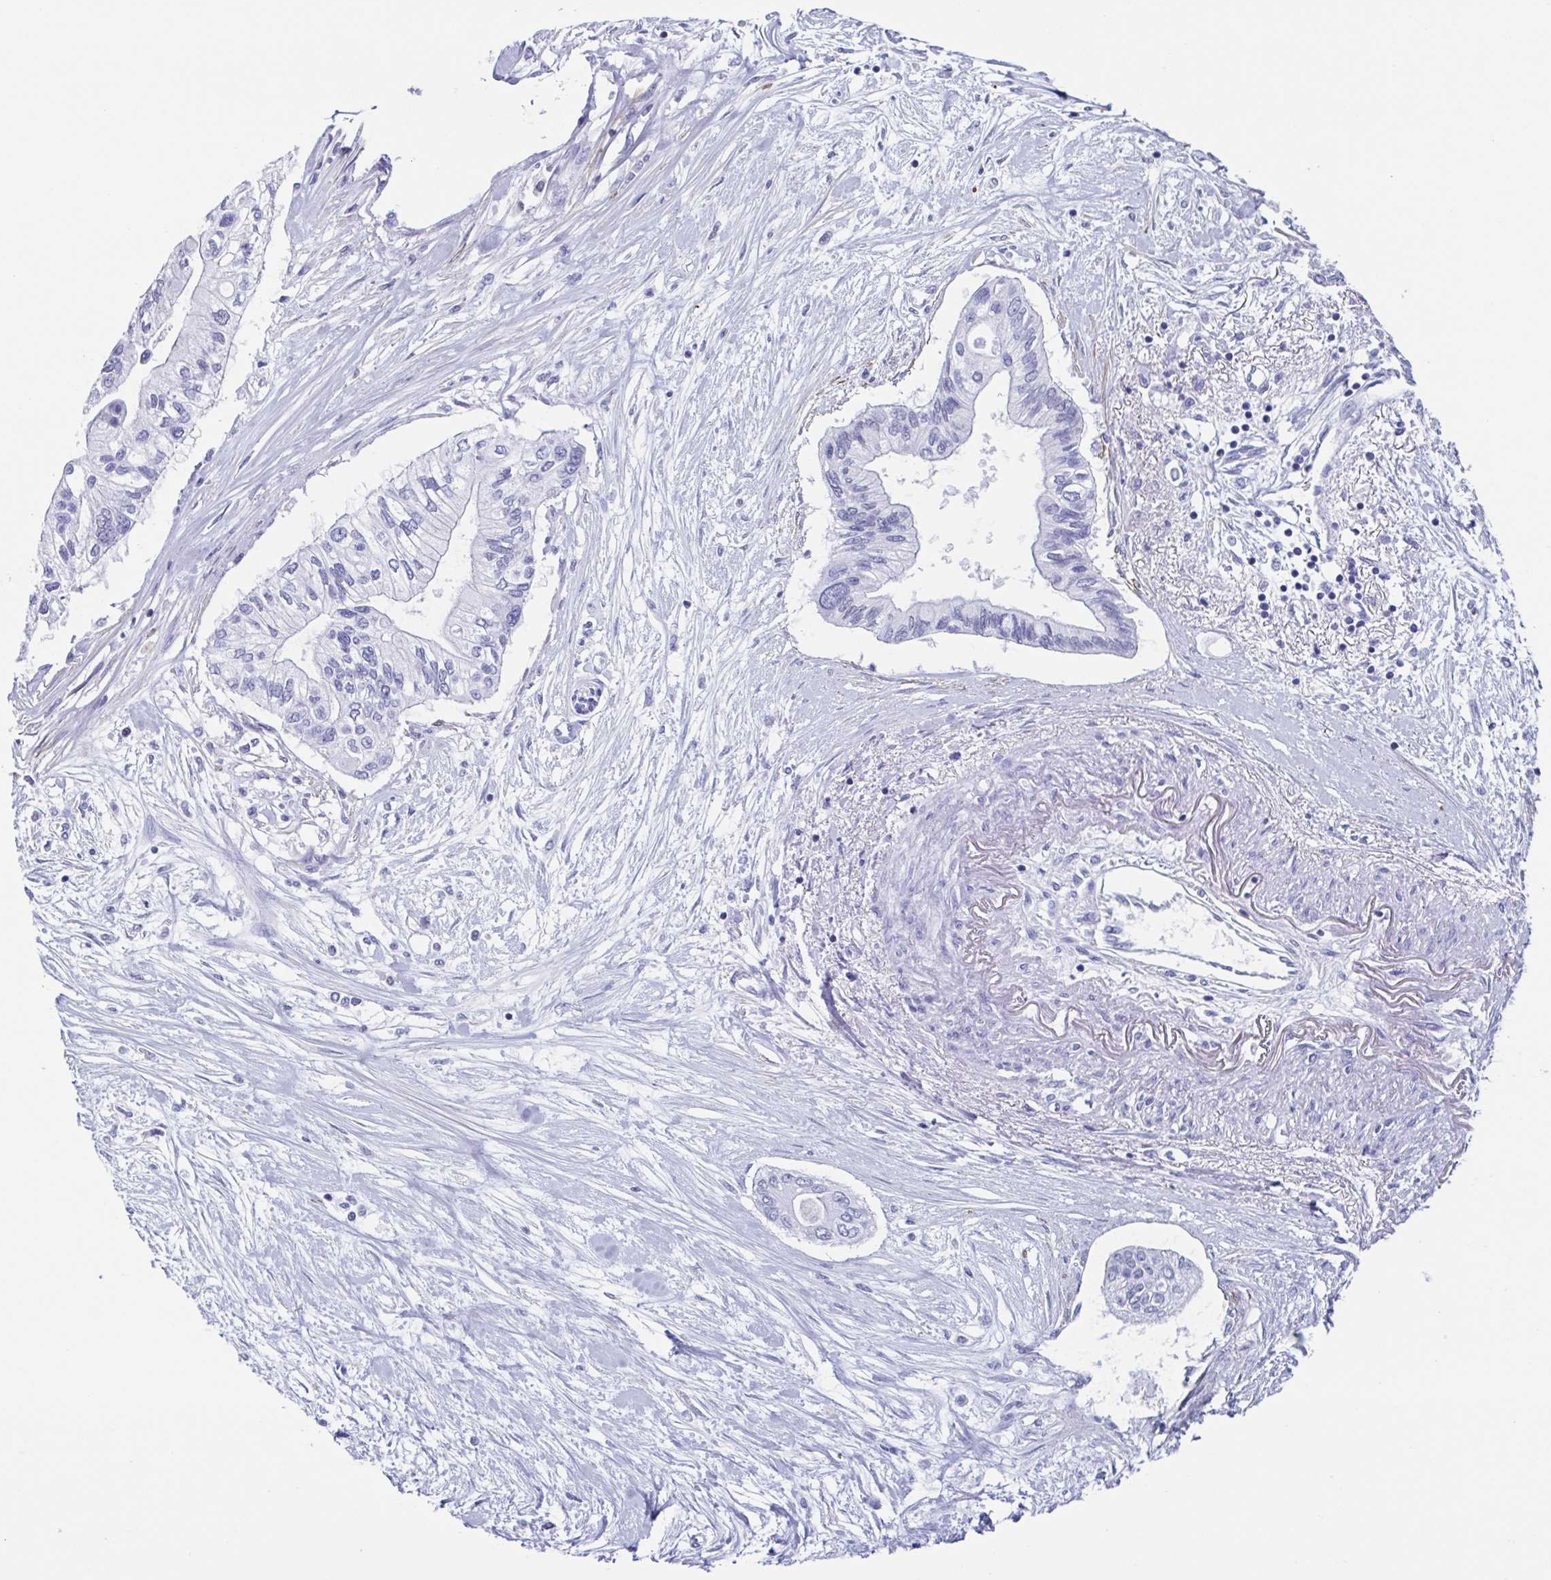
{"staining": {"intensity": "negative", "quantity": "none", "location": "none"}, "tissue": "pancreatic cancer", "cell_type": "Tumor cells", "image_type": "cancer", "snomed": [{"axis": "morphology", "description": "Adenocarcinoma, NOS"}, {"axis": "topography", "description": "Pancreas"}], "caption": "Immunohistochemical staining of human pancreatic adenocarcinoma exhibits no significant positivity in tumor cells.", "gene": "PBOV1", "patient": {"sex": "female", "age": 77}}